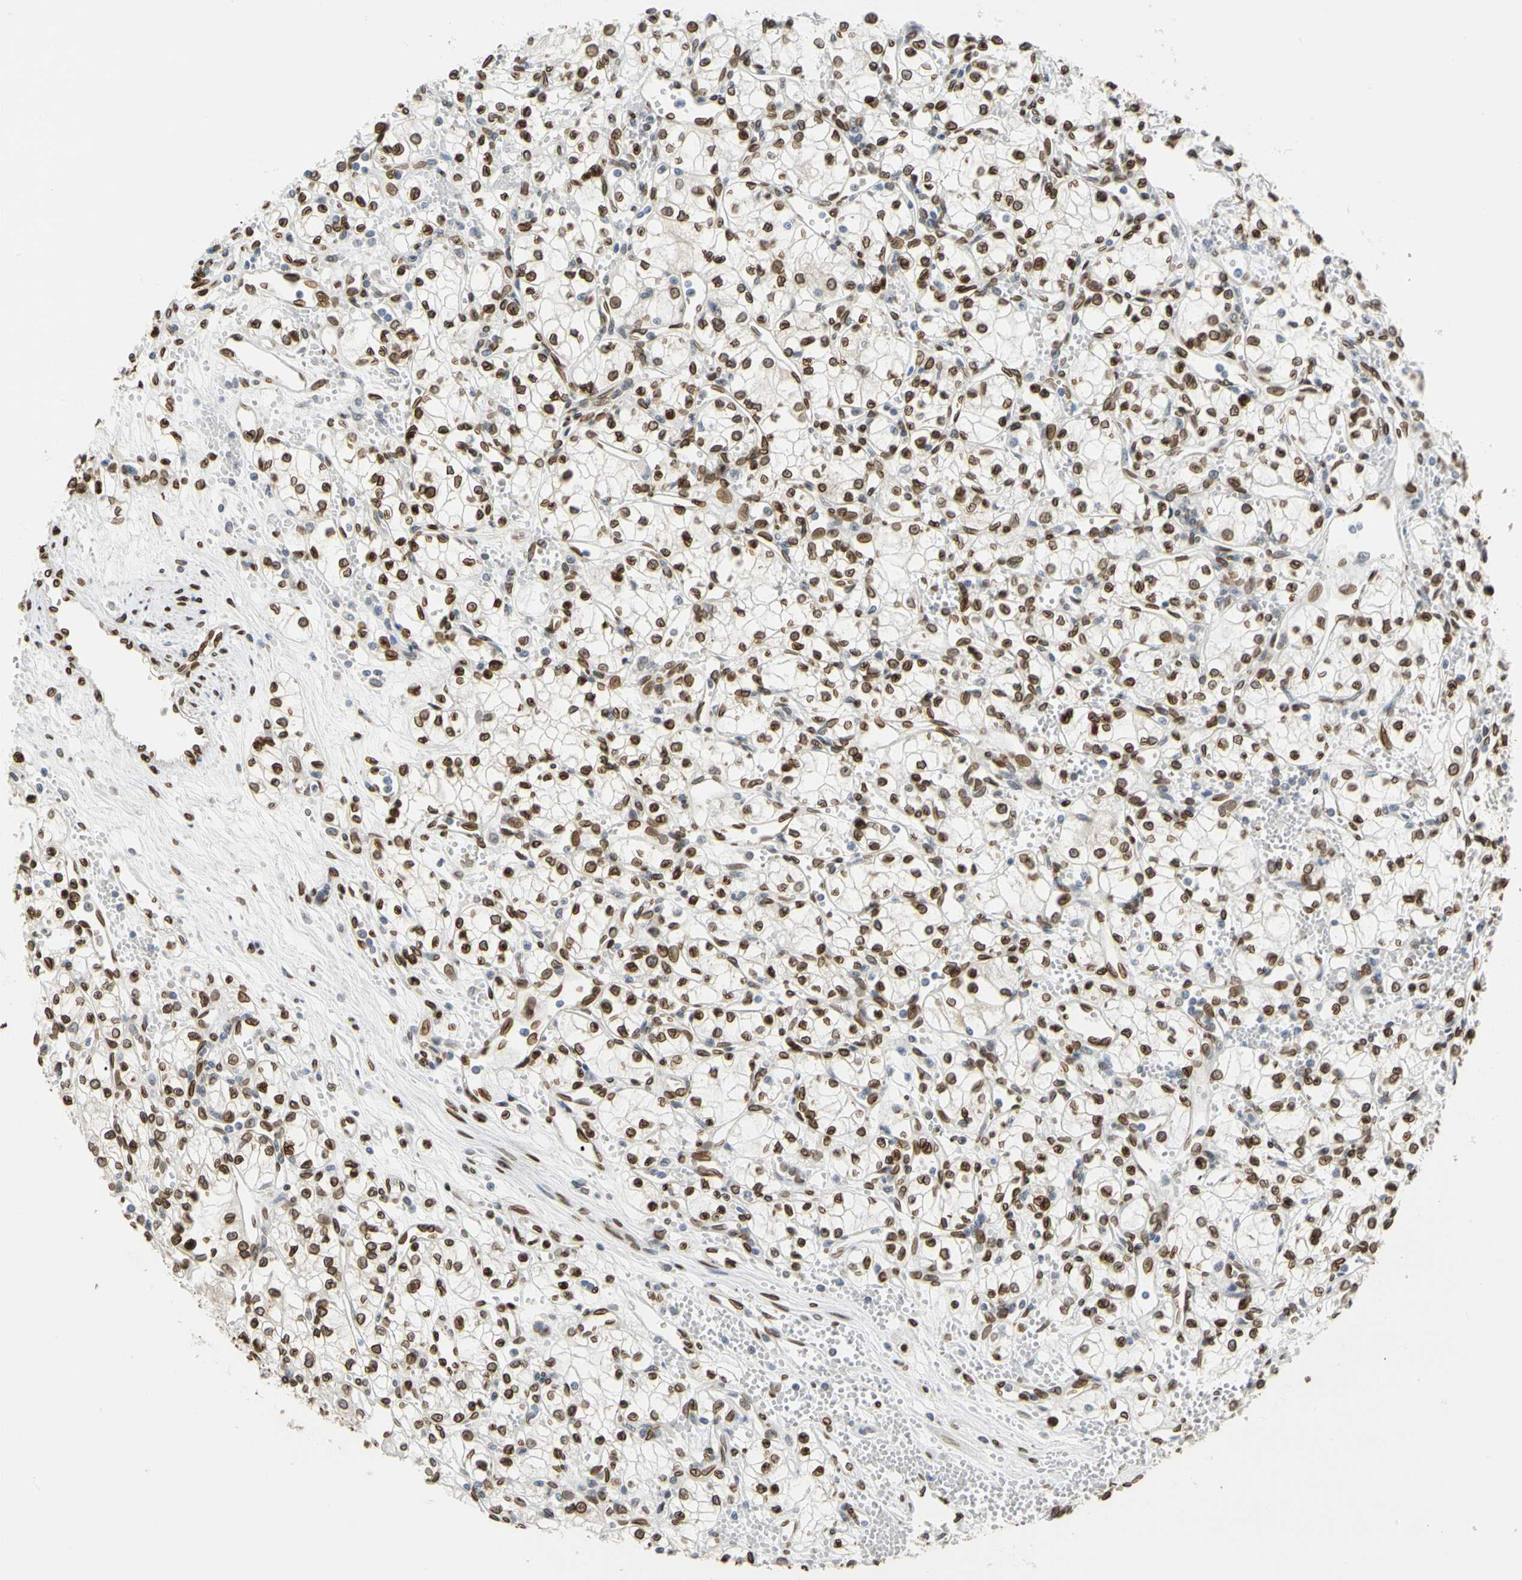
{"staining": {"intensity": "strong", "quantity": ">75%", "location": "cytoplasmic/membranous,nuclear"}, "tissue": "renal cancer", "cell_type": "Tumor cells", "image_type": "cancer", "snomed": [{"axis": "morphology", "description": "Normal tissue, NOS"}, {"axis": "morphology", "description": "Adenocarcinoma, NOS"}, {"axis": "topography", "description": "Kidney"}], "caption": "Immunohistochemistry (DAB) staining of human renal cancer (adenocarcinoma) shows strong cytoplasmic/membranous and nuclear protein positivity in approximately >75% of tumor cells.", "gene": "SUN1", "patient": {"sex": "male", "age": 59}}